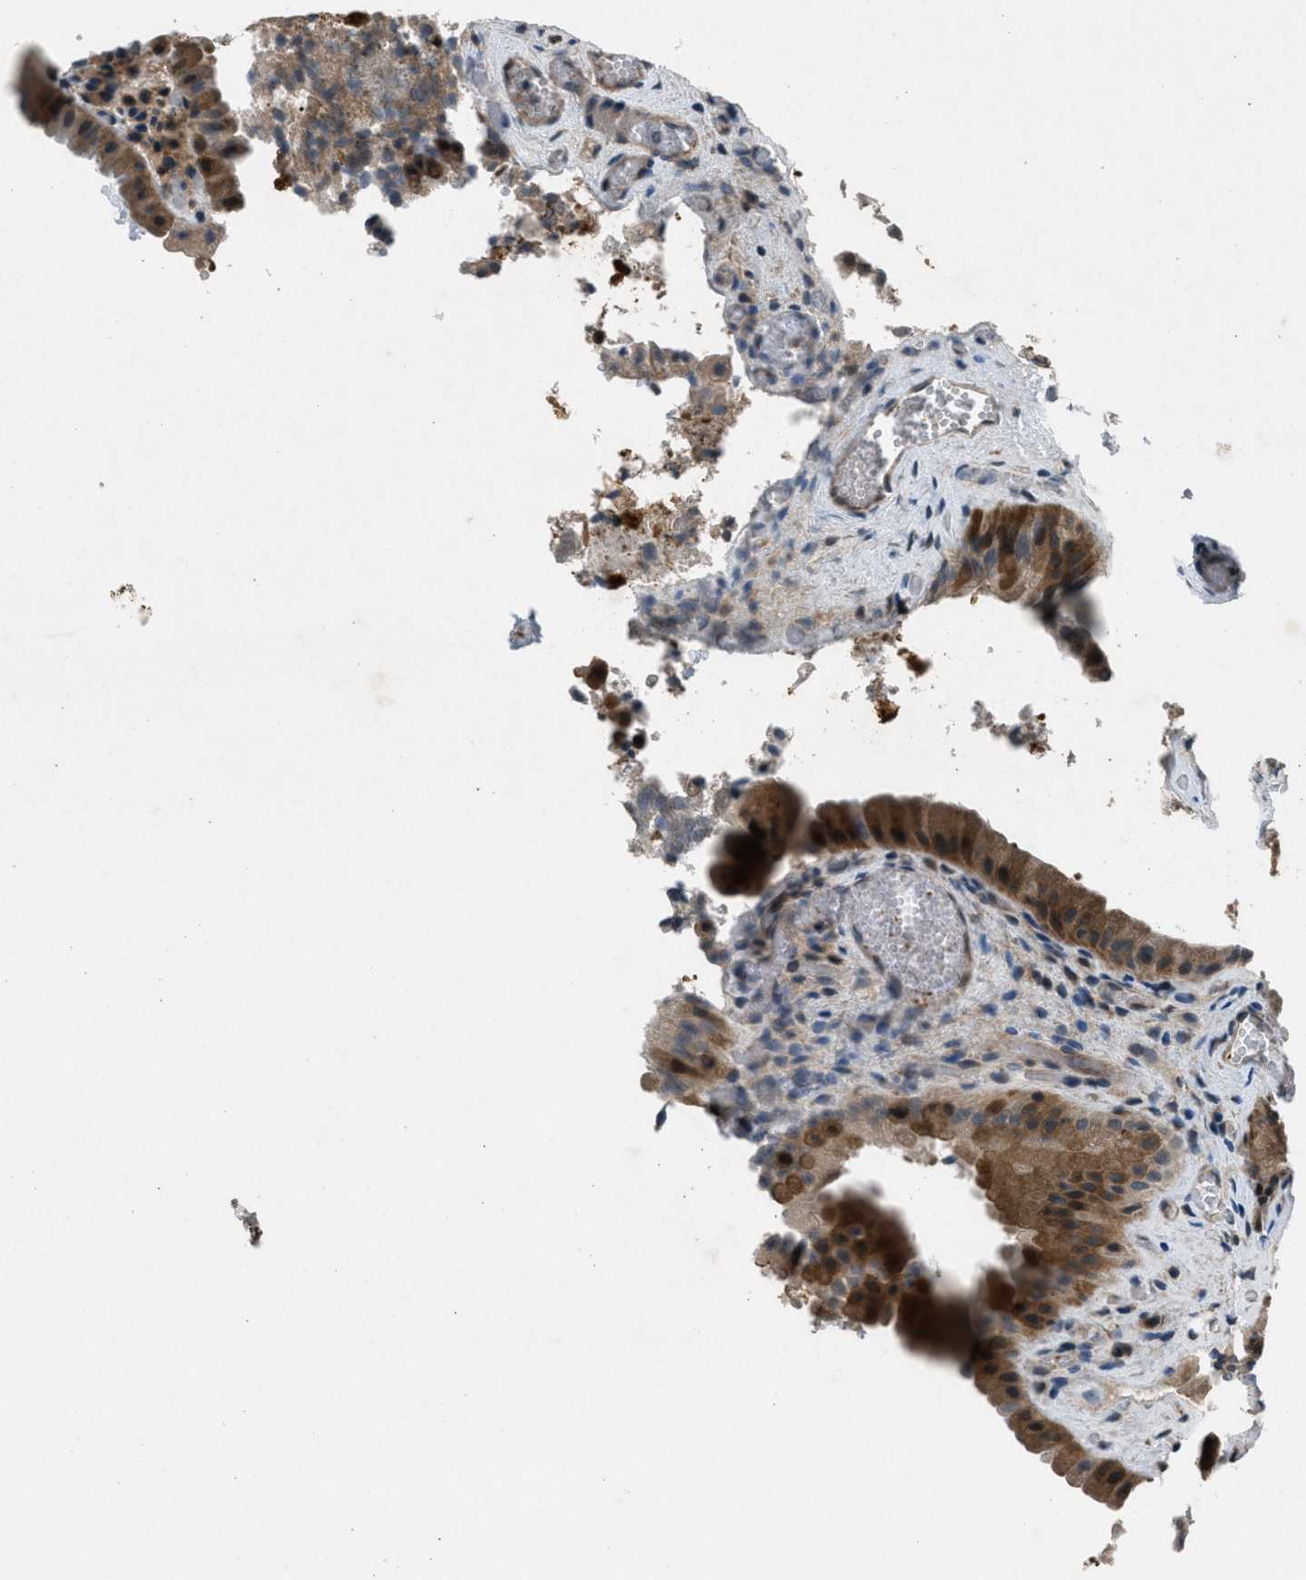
{"staining": {"intensity": "strong", "quantity": ">75%", "location": "cytoplasmic/membranous"}, "tissue": "gallbladder", "cell_type": "Glandular cells", "image_type": "normal", "snomed": [{"axis": "morphology", "description": "Normal tissue, NOS"}, {"axis": "topography", "description": "Gallbladder"}], "caption": "A photomicrograph showing strong cytoplasmic/membranous positivity in about >75% of glandular cells in benign gallbladder, as visualized by brown immunohistochemical staining.", "gene": "EPSTI1", "patient": {"sex": "male", "age": 49}}